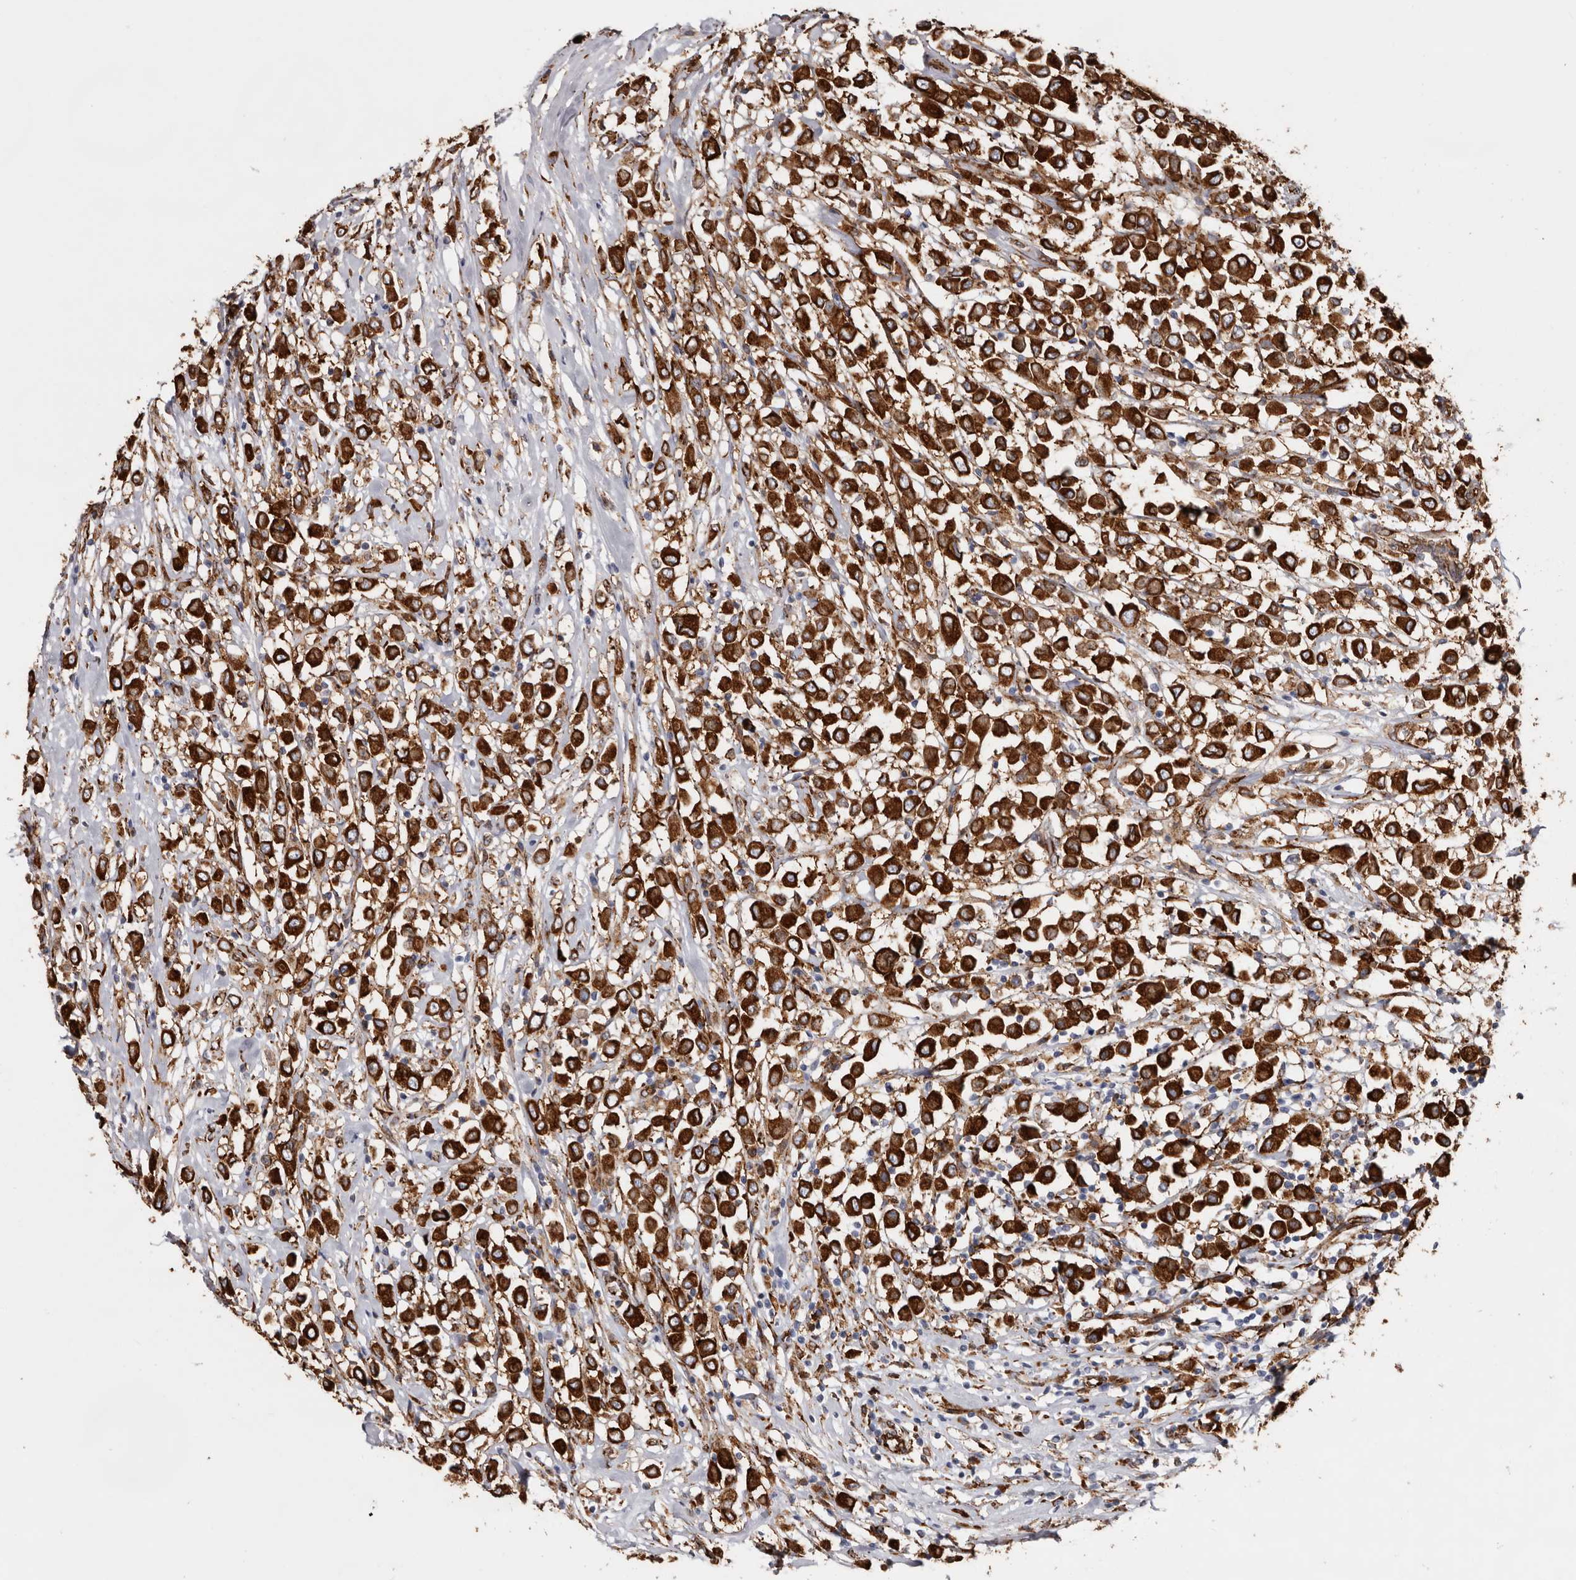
{"staining": {"intensity": "strong", "quantity": ">75%", "location": "cytoplasmic/membranous"}, "tissue": "breast cancer", "cell_type": "Tumor cells", "image_type": "cancer", "snomed": [{"axis": "morphology", "description": "Duct carcinoma"}, {"axis": "topography", "description": "Breast"}], "caption": "Human breast cancer stained for a protein (brown) demonstrates strong cytoplasmic/membranous positive positivity in about >75% of tumor cells.", "gene": "SEMA3E", "patient": {"sex": "female", "age": 61}}